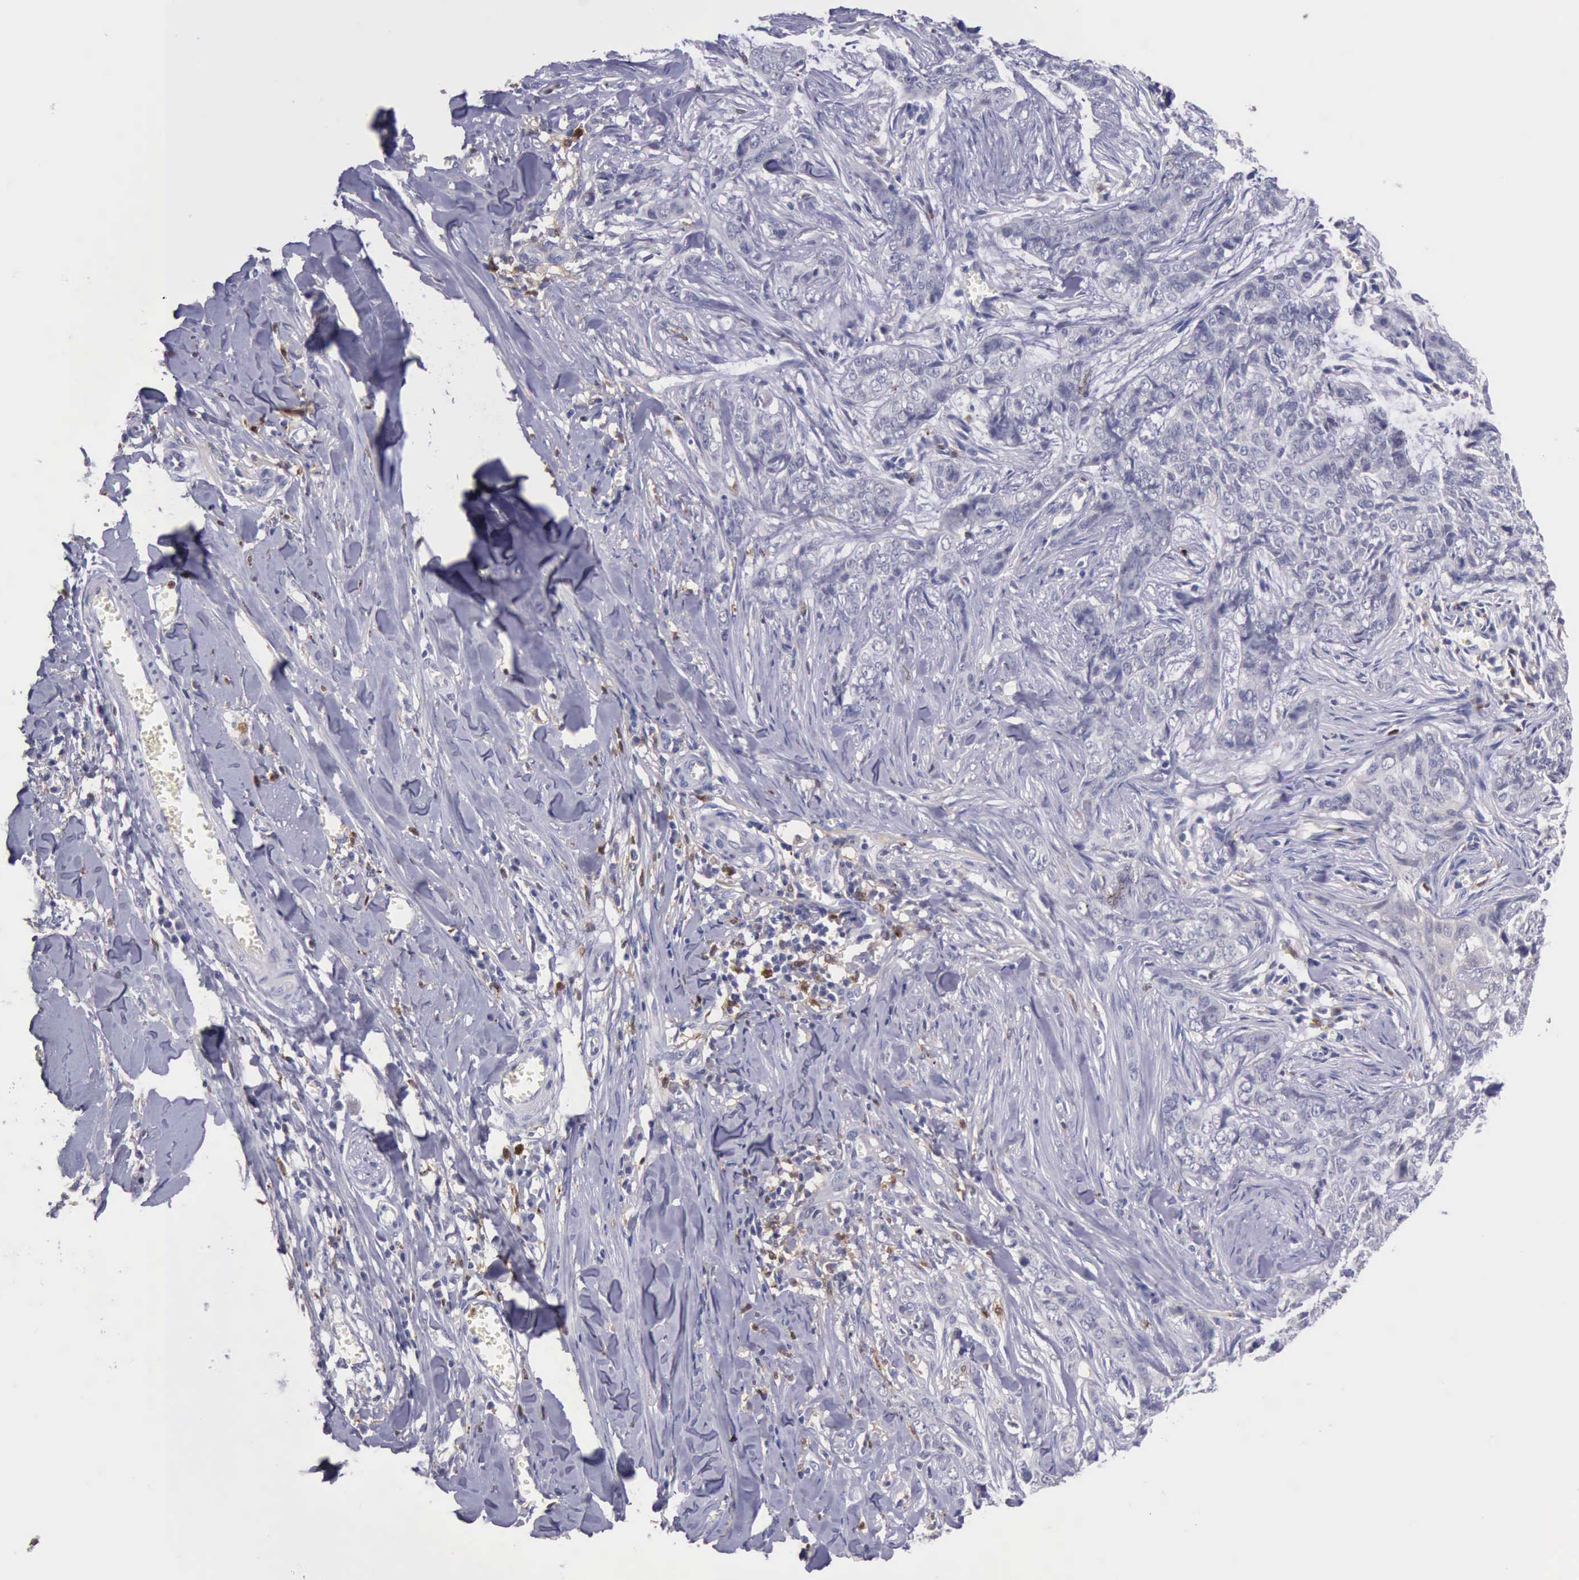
{"staining": {"intensity": "negative", "quantity": "none", "location": "none"}, "tissue": "skin cancer", "cell_type": "Tumor cells", "image_type": "cancer", "snomed": [{"axis": "morphology", "description": "Normal tissue, NOS"}, {"axis": "morphology", "description": "Basal cell carcinoma"}, {"axis": "topography", "description": "Skin"}], "caption": "Tumor cells are negative for brown protein staining in skin cancer.", "gene": "CSTA", "patient": {"sex": "female", "age": 65}}